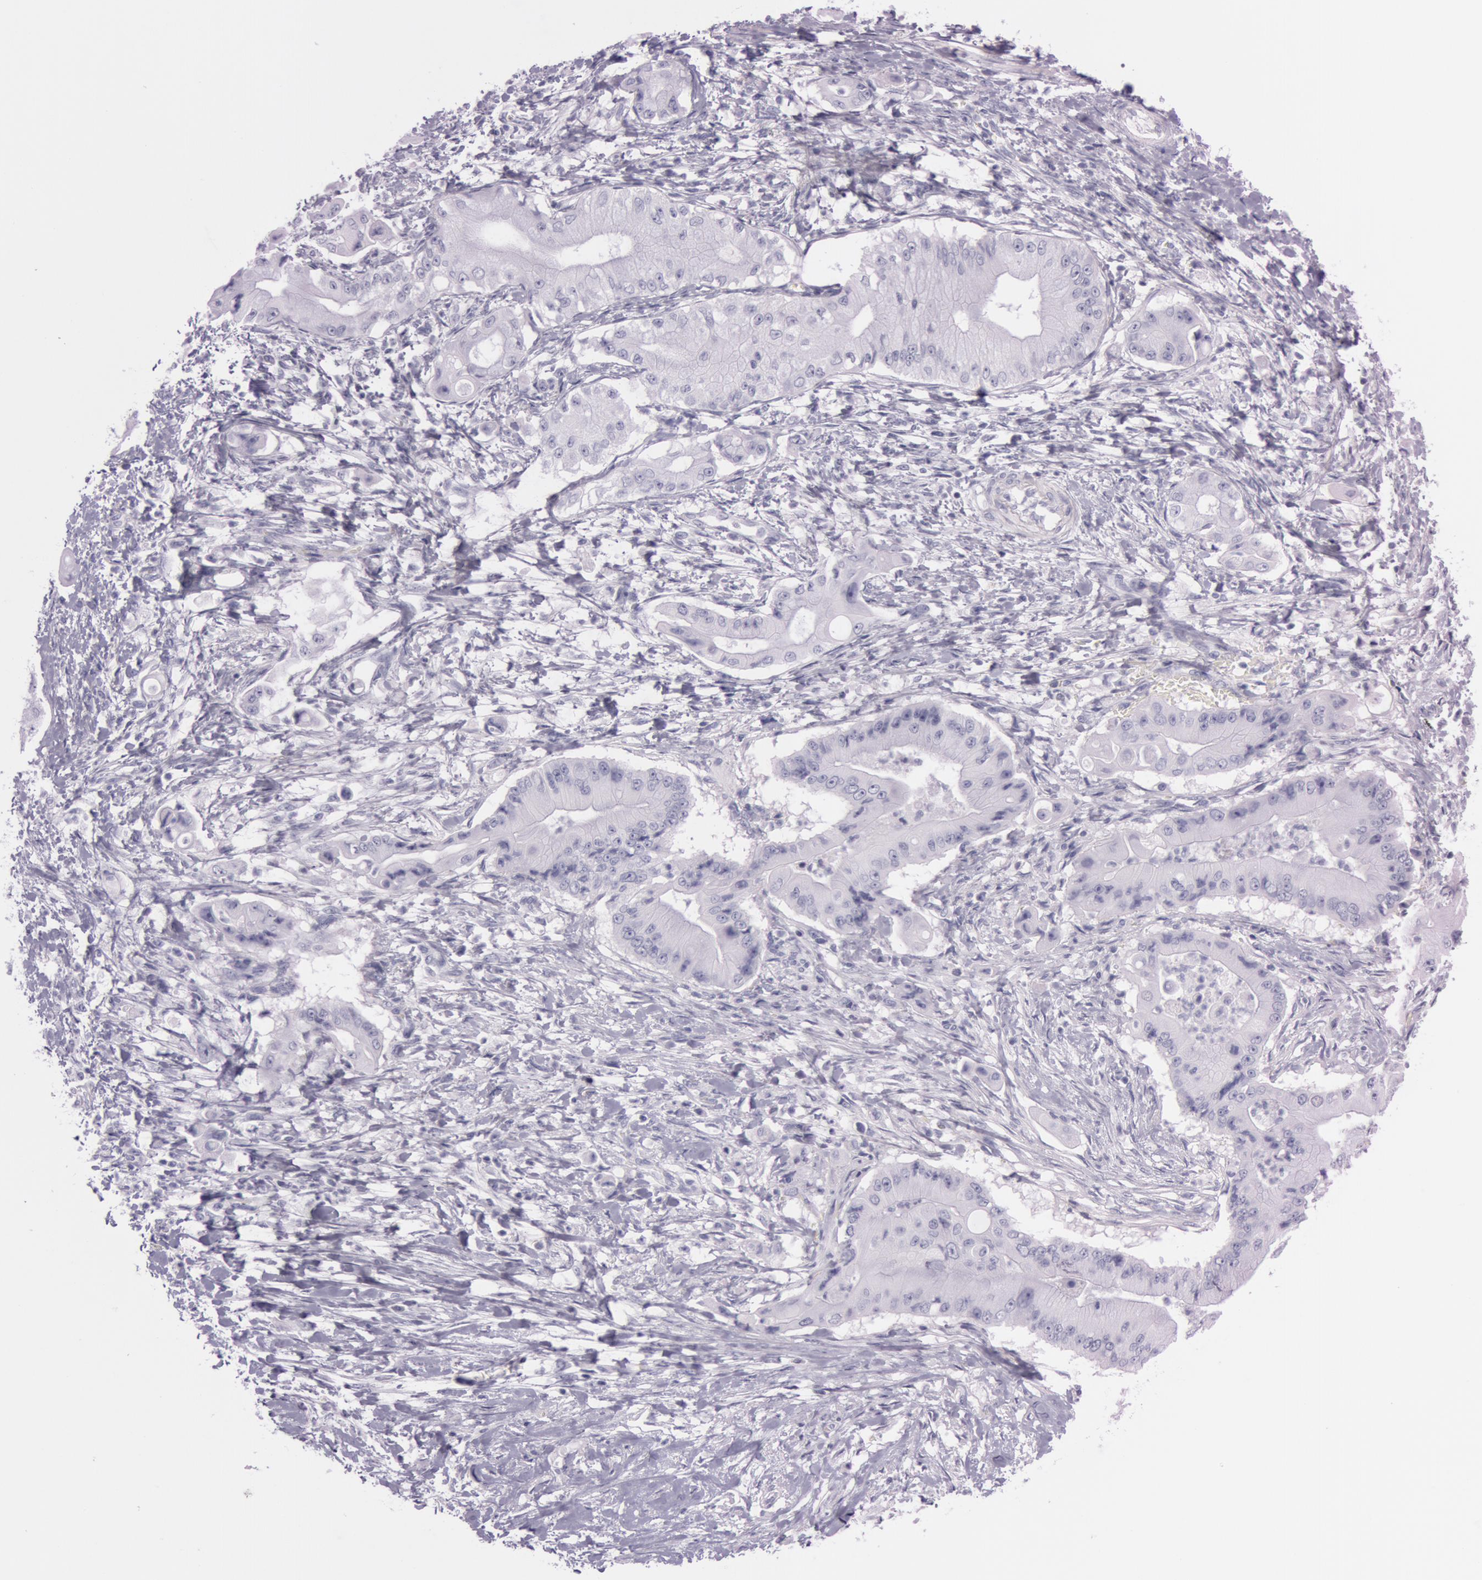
{"staining": {"intensity": "negative", "quantity": "none", "location": "none"}, "tissue": "pancreatic cancer", "cell_type": "Tumor cells", "image_type": "cancer", "snomed": [{"axis": "morphology", "description": "Adenocarcinoma, NOS"}, {"axis": "topography", "description": "Pancreas"}], "caption": "IHC photomicrograph of neoplastic tissue: human adenocarcinoma (pancreatic) stained with DAB (3,3'-diaminobenzidine) exhibits no significant protein staining in tumor cells.", "gene": "S100A7", "patient": {"sex": "male", "age": 62}}